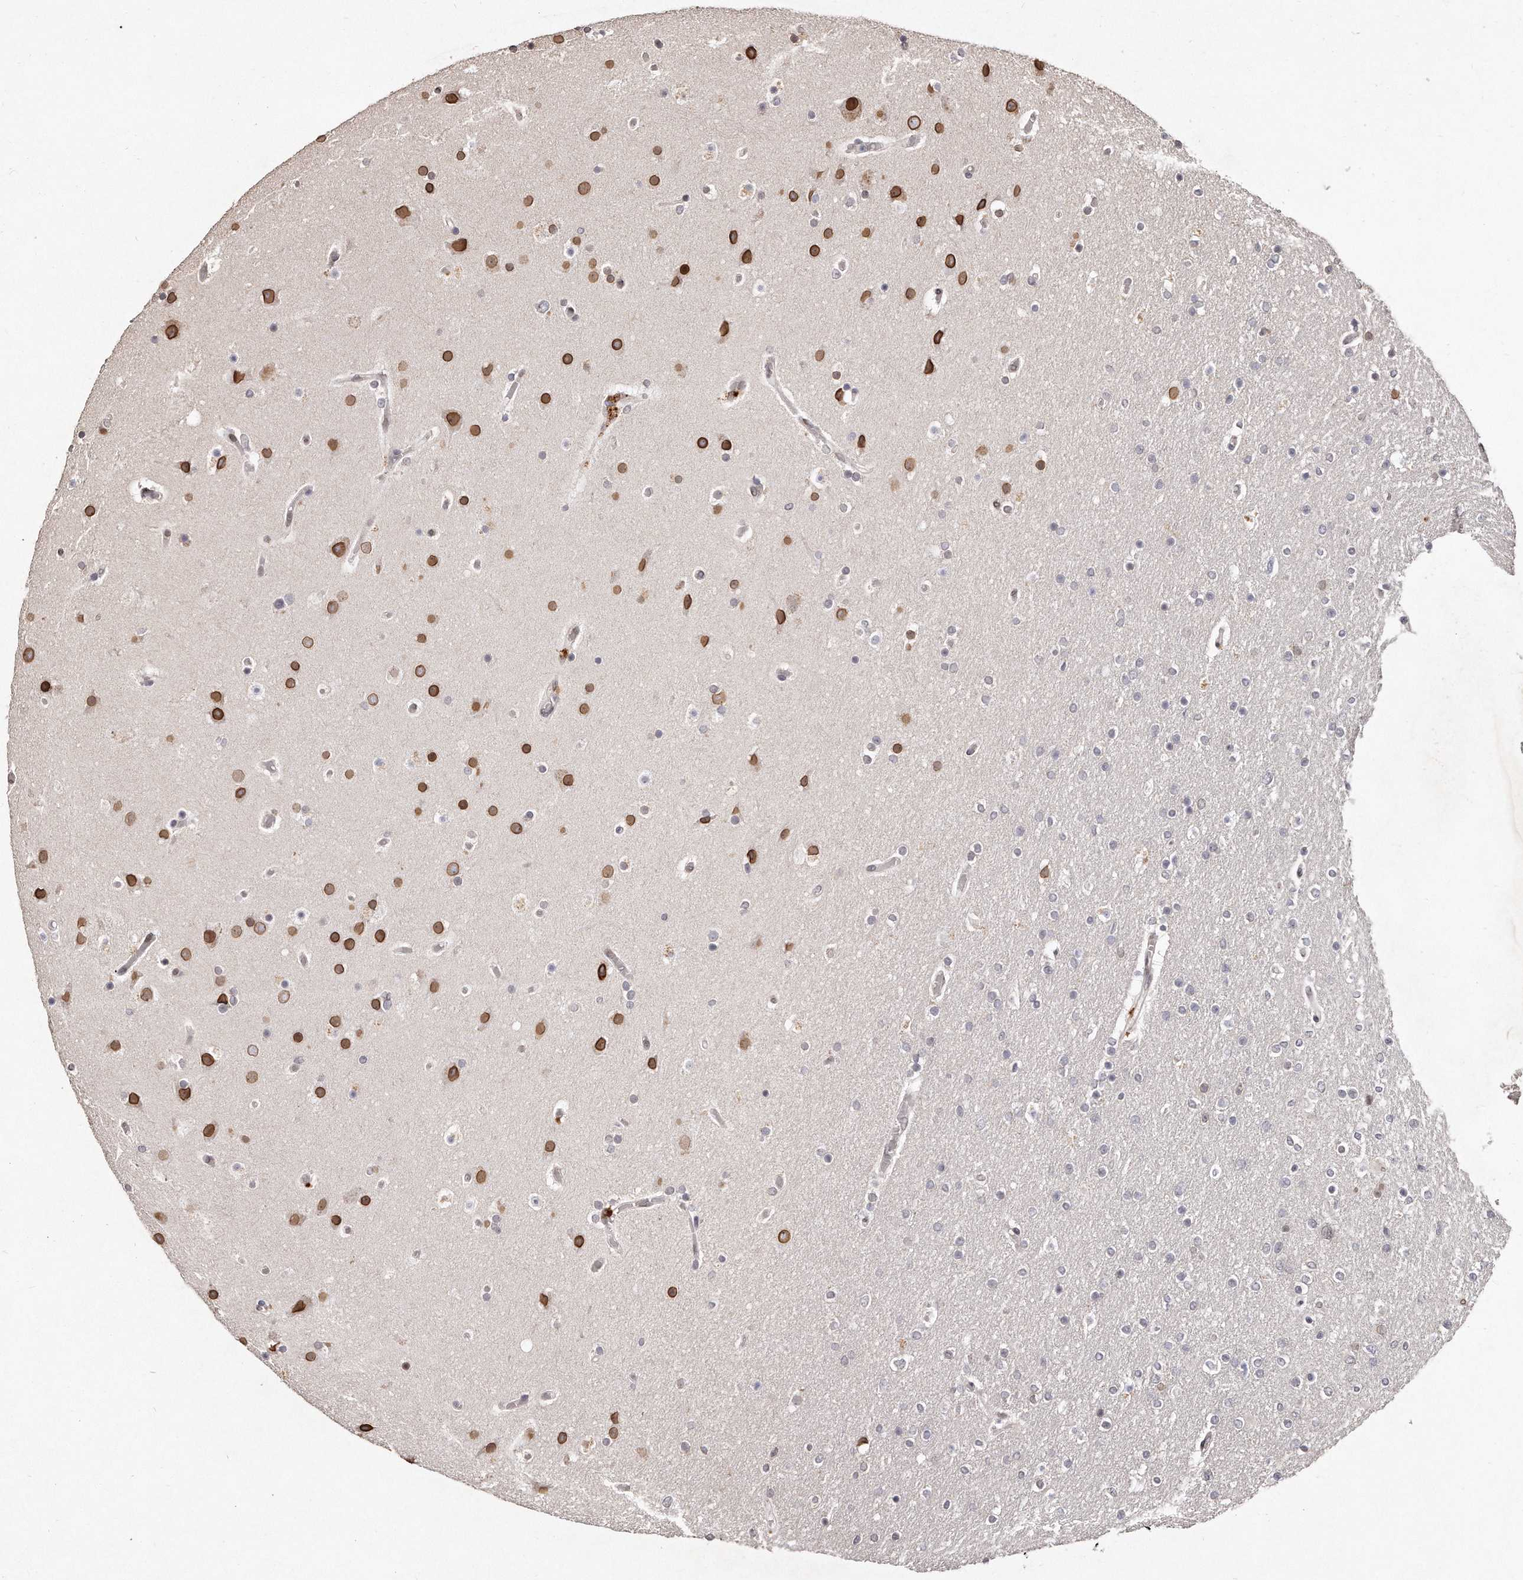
{"staining": {"intensity": "negative", "quantity": "none", "location": "none"}, "tissue": "glioma", "cell_type": "Tumor cells", "image_type": "cancer", "snomed": [{"axis": "morphology", "description": "Glioma, malignant, High grade"}, {"axis": "topography", "description": "Cerebral cortex"}], "caption": "High magnification brightfield microscopy of high-grade glioma (malignant) stained with DAB (brown) and counterstained with hematoxylin (blue): tumor cells show no significant staining.", "gene": "HASPIN", "patient": {"sex": "female", "age": 36}}